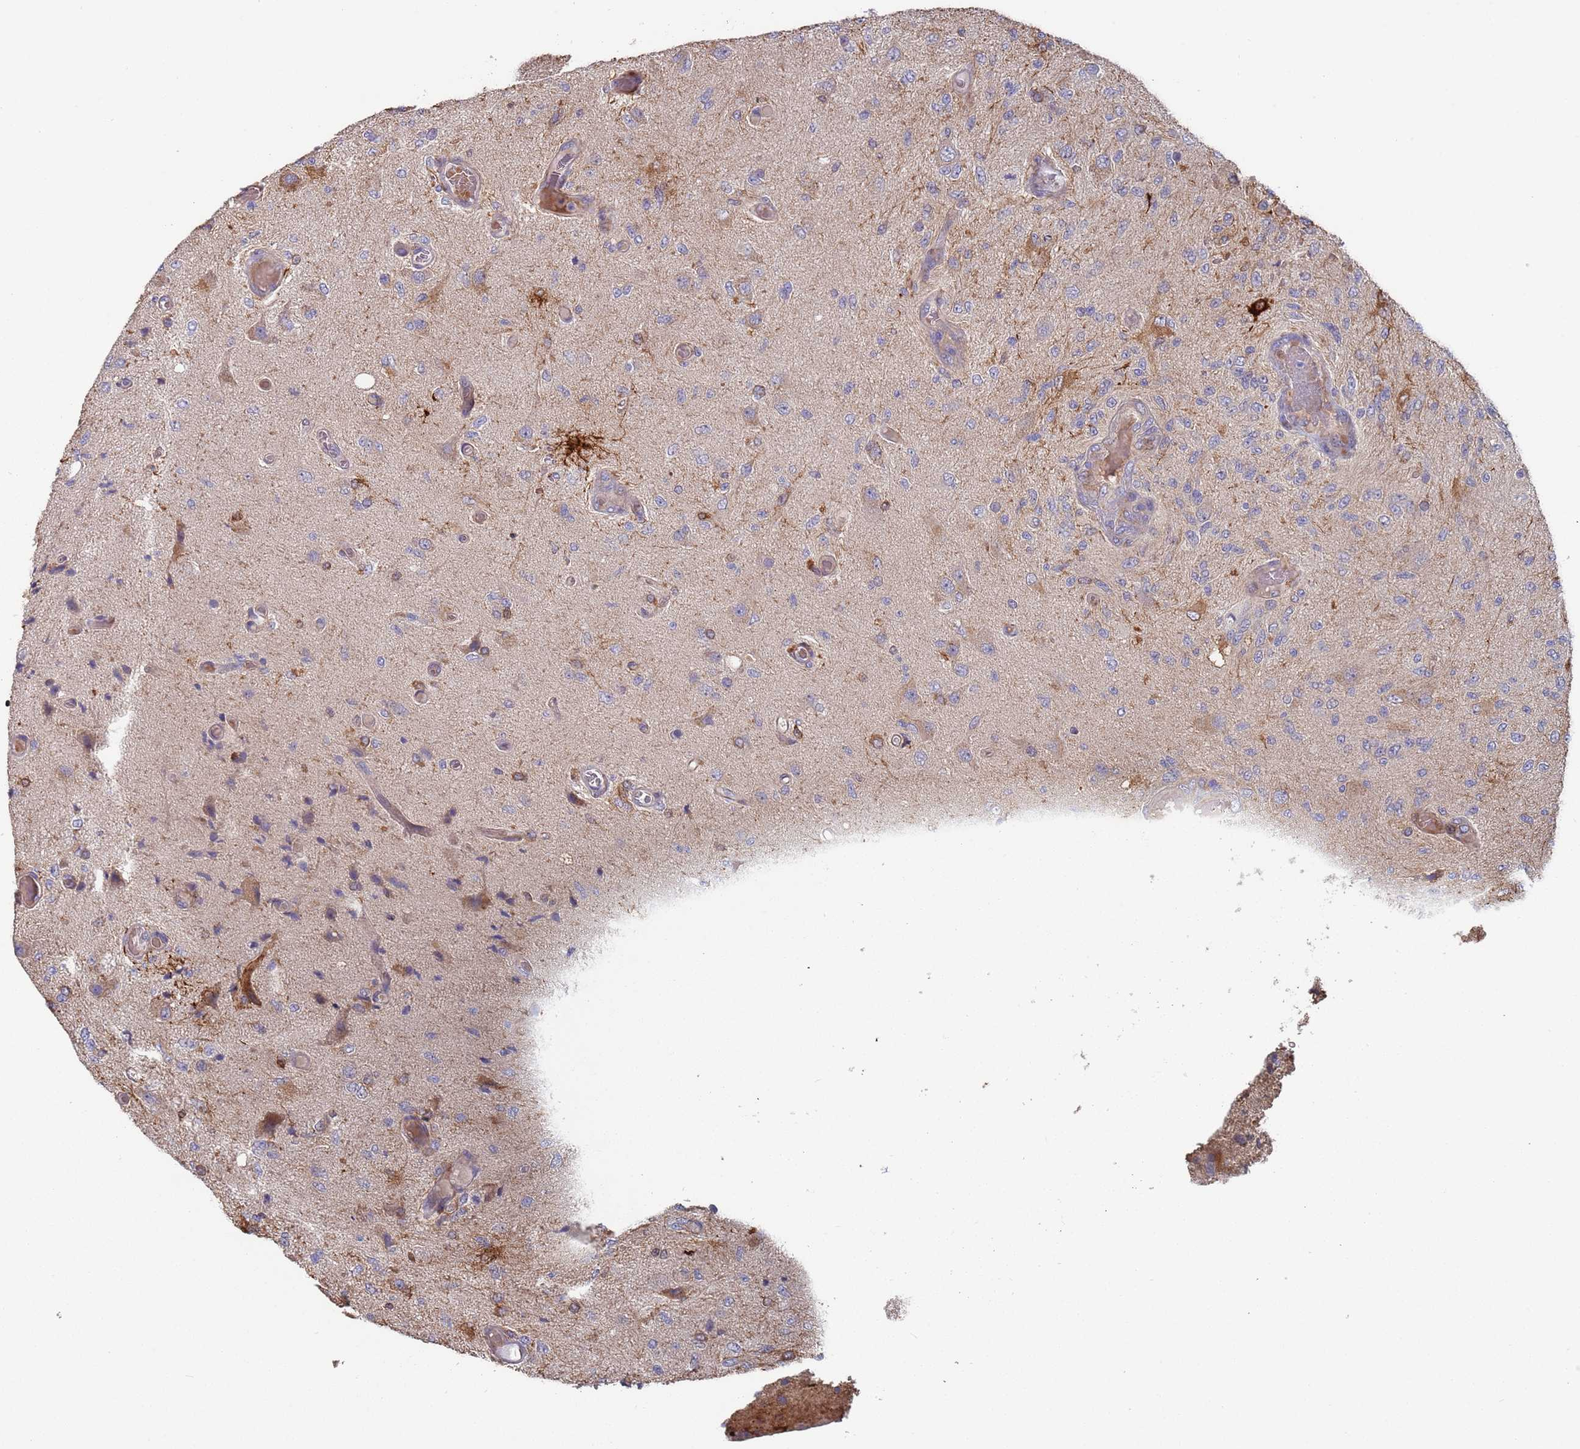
{"staining": {"intensity": "negative", "quantity": "none", "location": "none"}, "tissue": "glioma", "cell_type": "Tumor cells", "image_type": "cancer", "snomed": [{"axis": "morphology", "description": "Normal tissue, NOS"}, {"axis": "morphology", "description": "Glioma, malignant, High grade"}, {"axis": "topography", "description": "Cerebral cortex"}], "caption": "Tumor cells show no significant positivity in malignant high-grade glioma.", "gene": "MALRD1", "patient": {"sex": "male", "age": 77}}